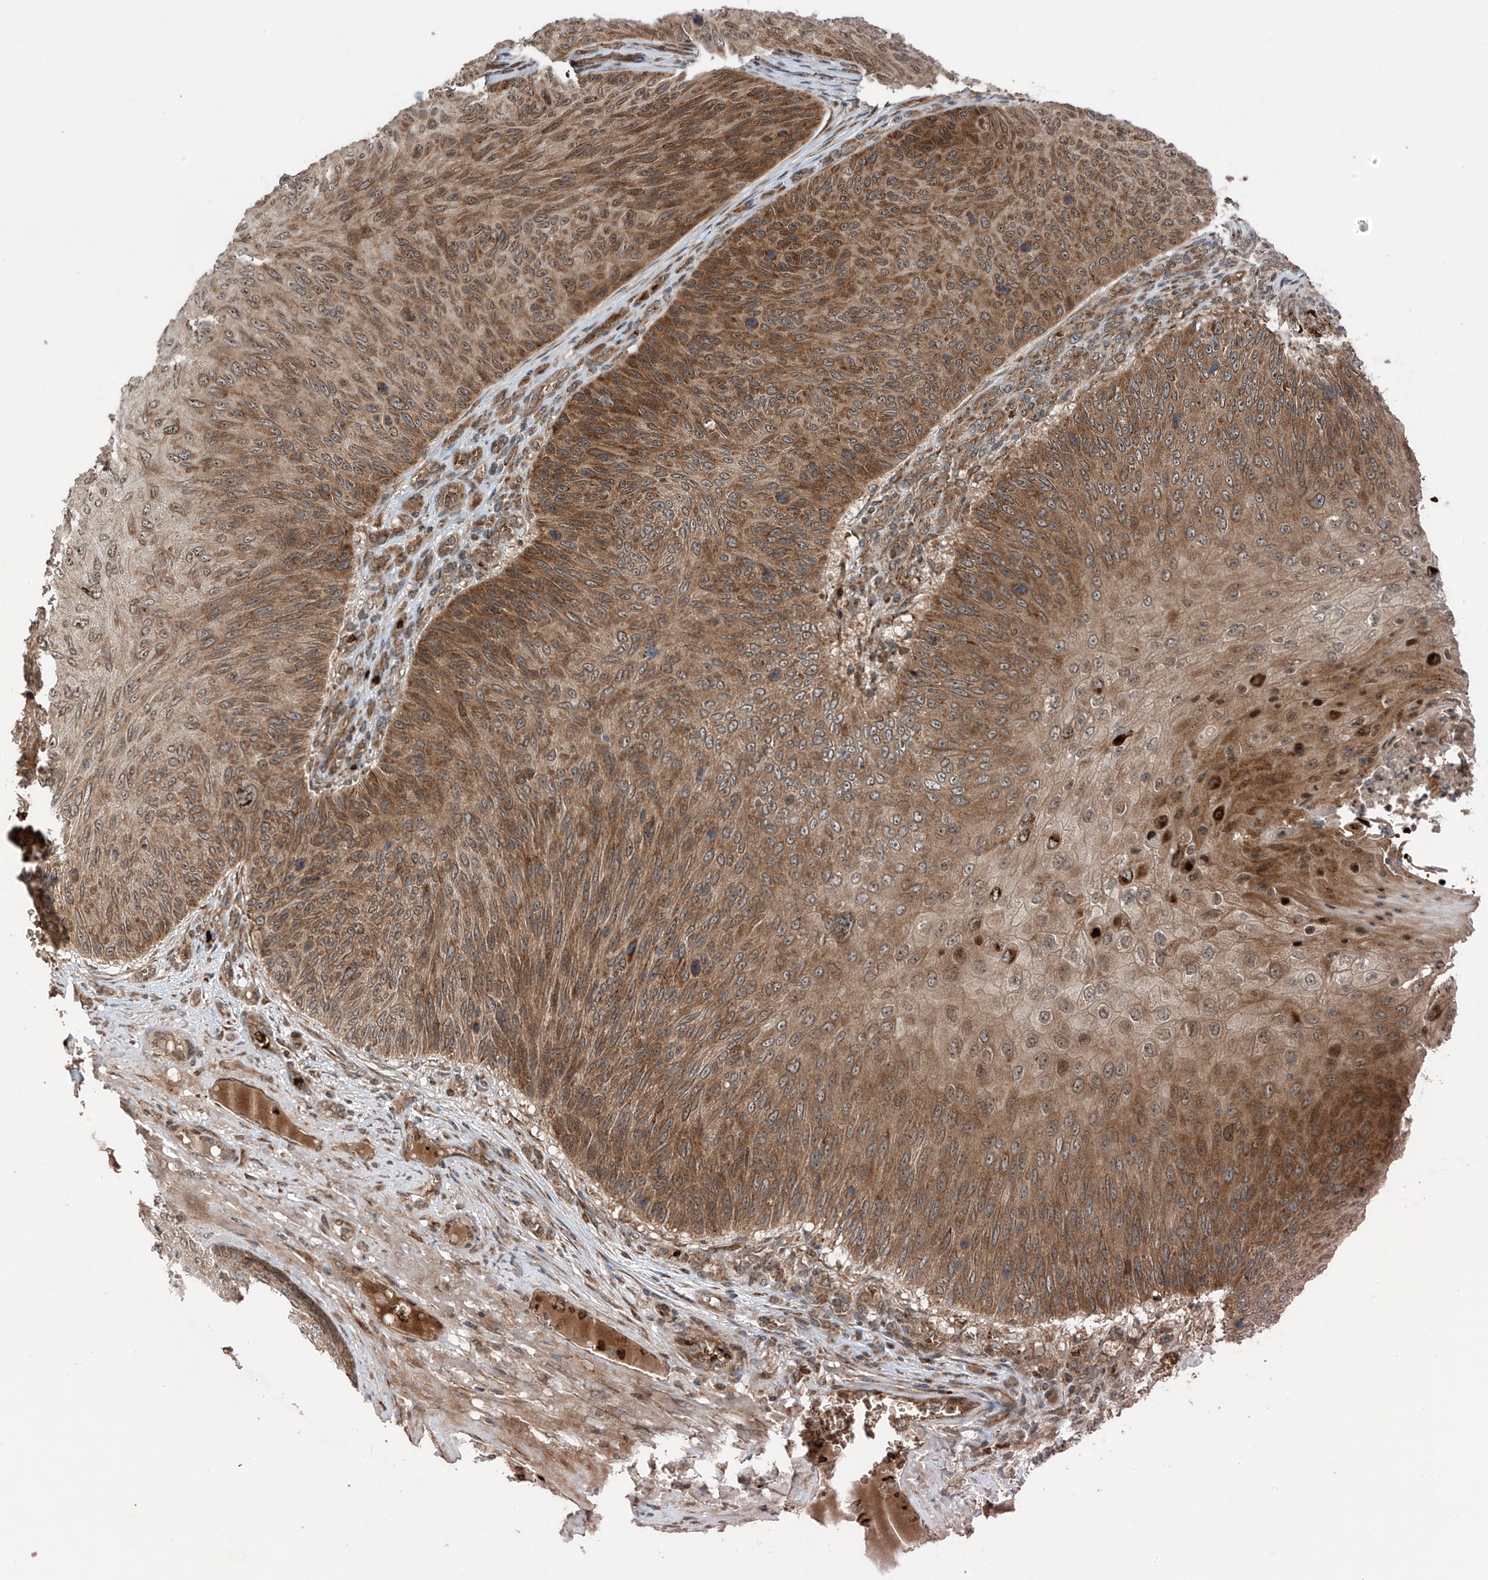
{"staining": {"intensity": "moderate", "quantity": ">75%", "location": "cytoplasmic/membranous"}, "tissue": "skin cancer", "cell_type": "Tumor cells", "image_type": "cancer", "snomed": [{"axis": "morphology", "description": "Squamous cell carcinoma, NOS"}, {"axis": "topography", "description": "Skin"}], "caption": "Immunohistochemistry staining of skin squamous cell carcinoma, which demonstrates medium levels of moderate cytoplasmic/membranous staining in about >75% of tumor cells indicating moderate cytoplasmic/membranous protein positivity. The staining was performed using DAB (brown) for protein detection and nuclei were counterstained in hematoxylin (blue).", "gene": "ZDHHC9", "patient": {"sex": "female", "age": 88}}